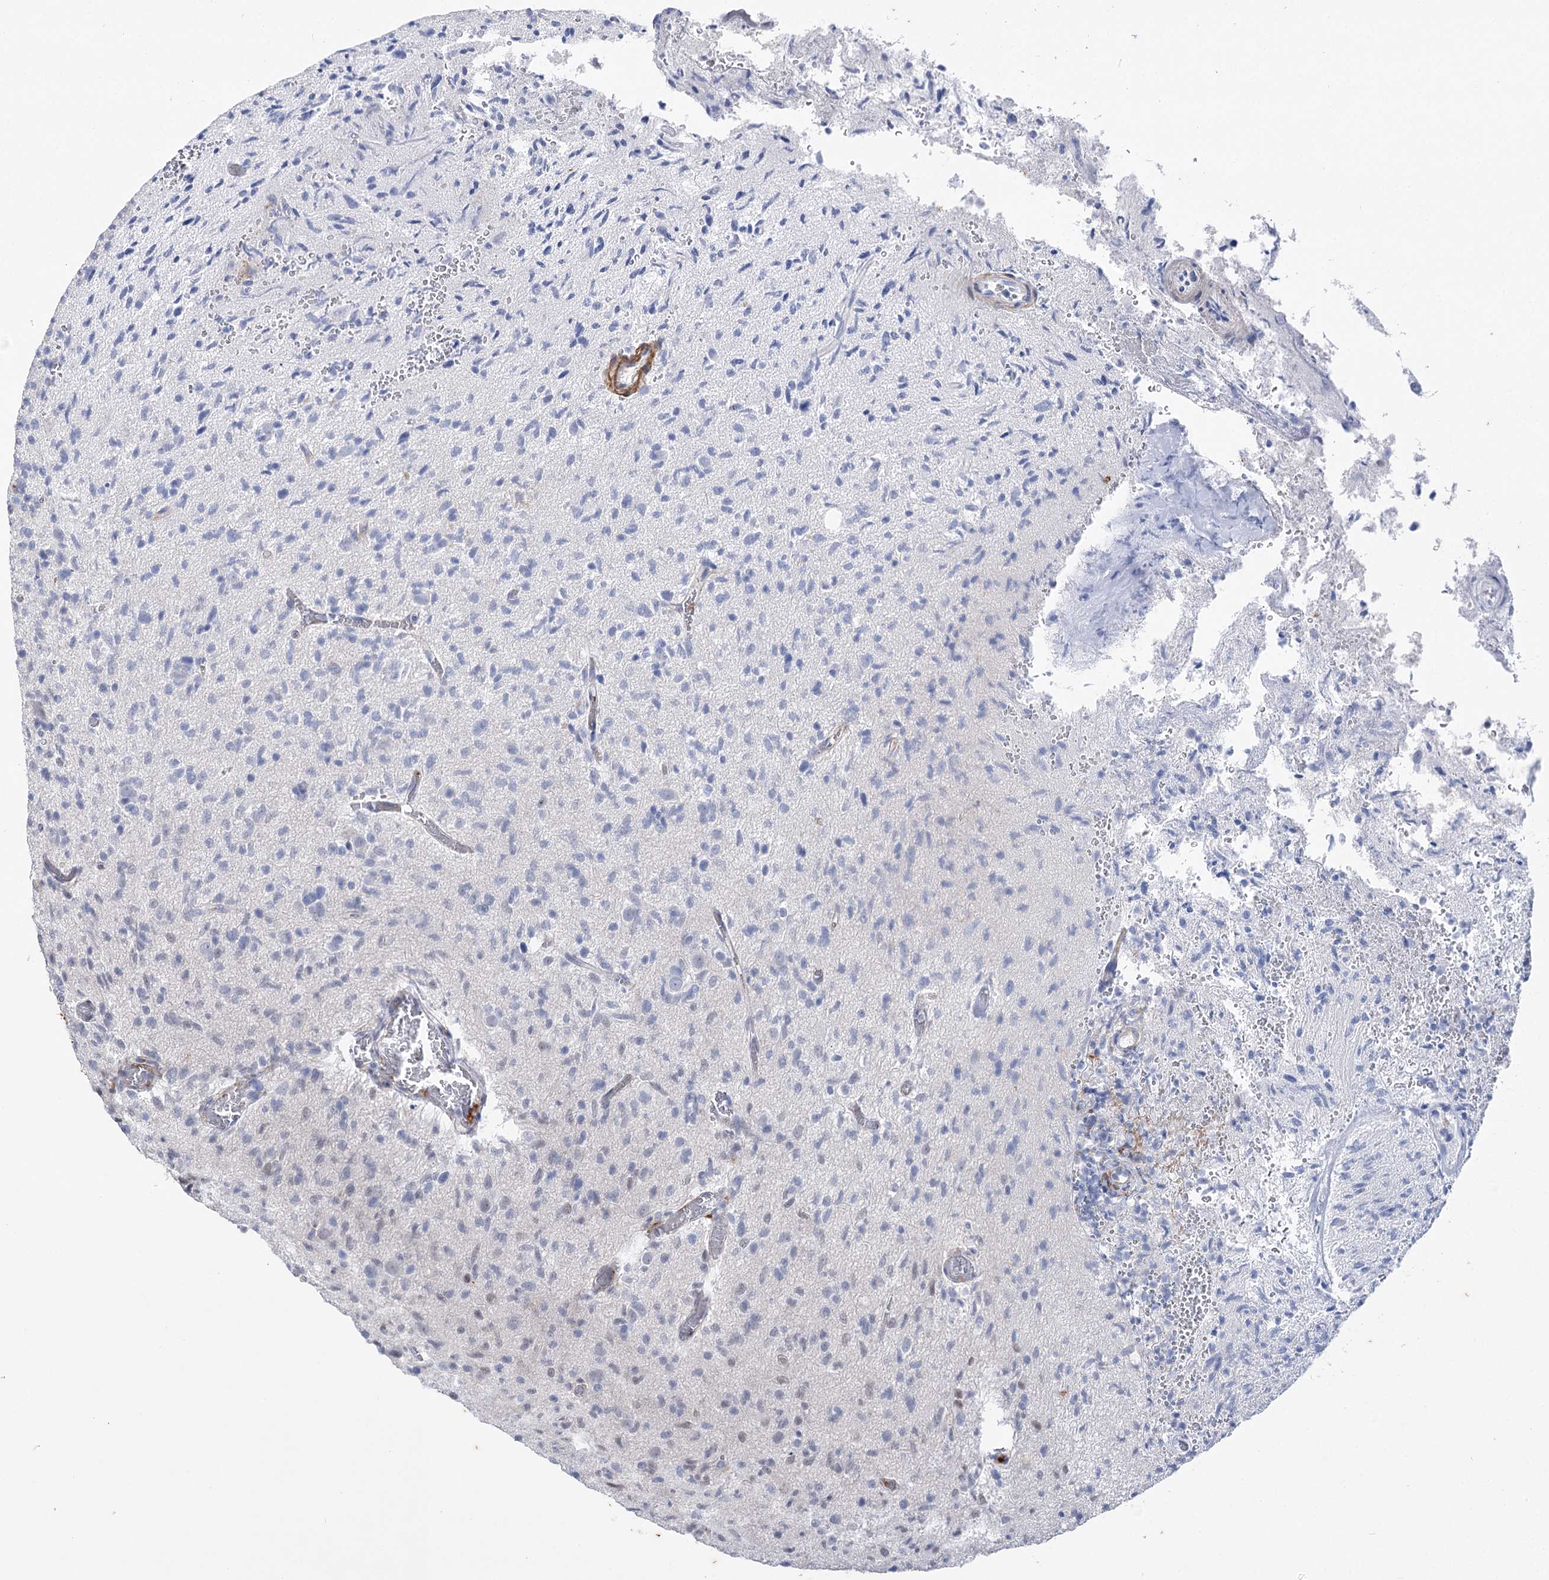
{"staining": {"intensity": "negative", "quantity": "none", "location": "none"}, "tissue": "glioma", "cell_type": "Tumor cells", "image_type": "cancer", "snomed": [{"axis": "morphology", "description": "Glioma, malignant, High grade"}, {"axis": "topography", "description": "Brain"}], "caption": "High power microscopy micrograph of an immunohistochemistry (IHC) image of high-grade glioma (malignant), revealing no significant staining in tumor cells. The staining was performed using DAB (3,3'-diaminobenzidine) to visualize the protein expression in brown, while the nuclei were stained in blue with hematoxylin (Magnification: 20x).", "gene": "AGXT2", "patient": {"sex": "female", "age": 57}}